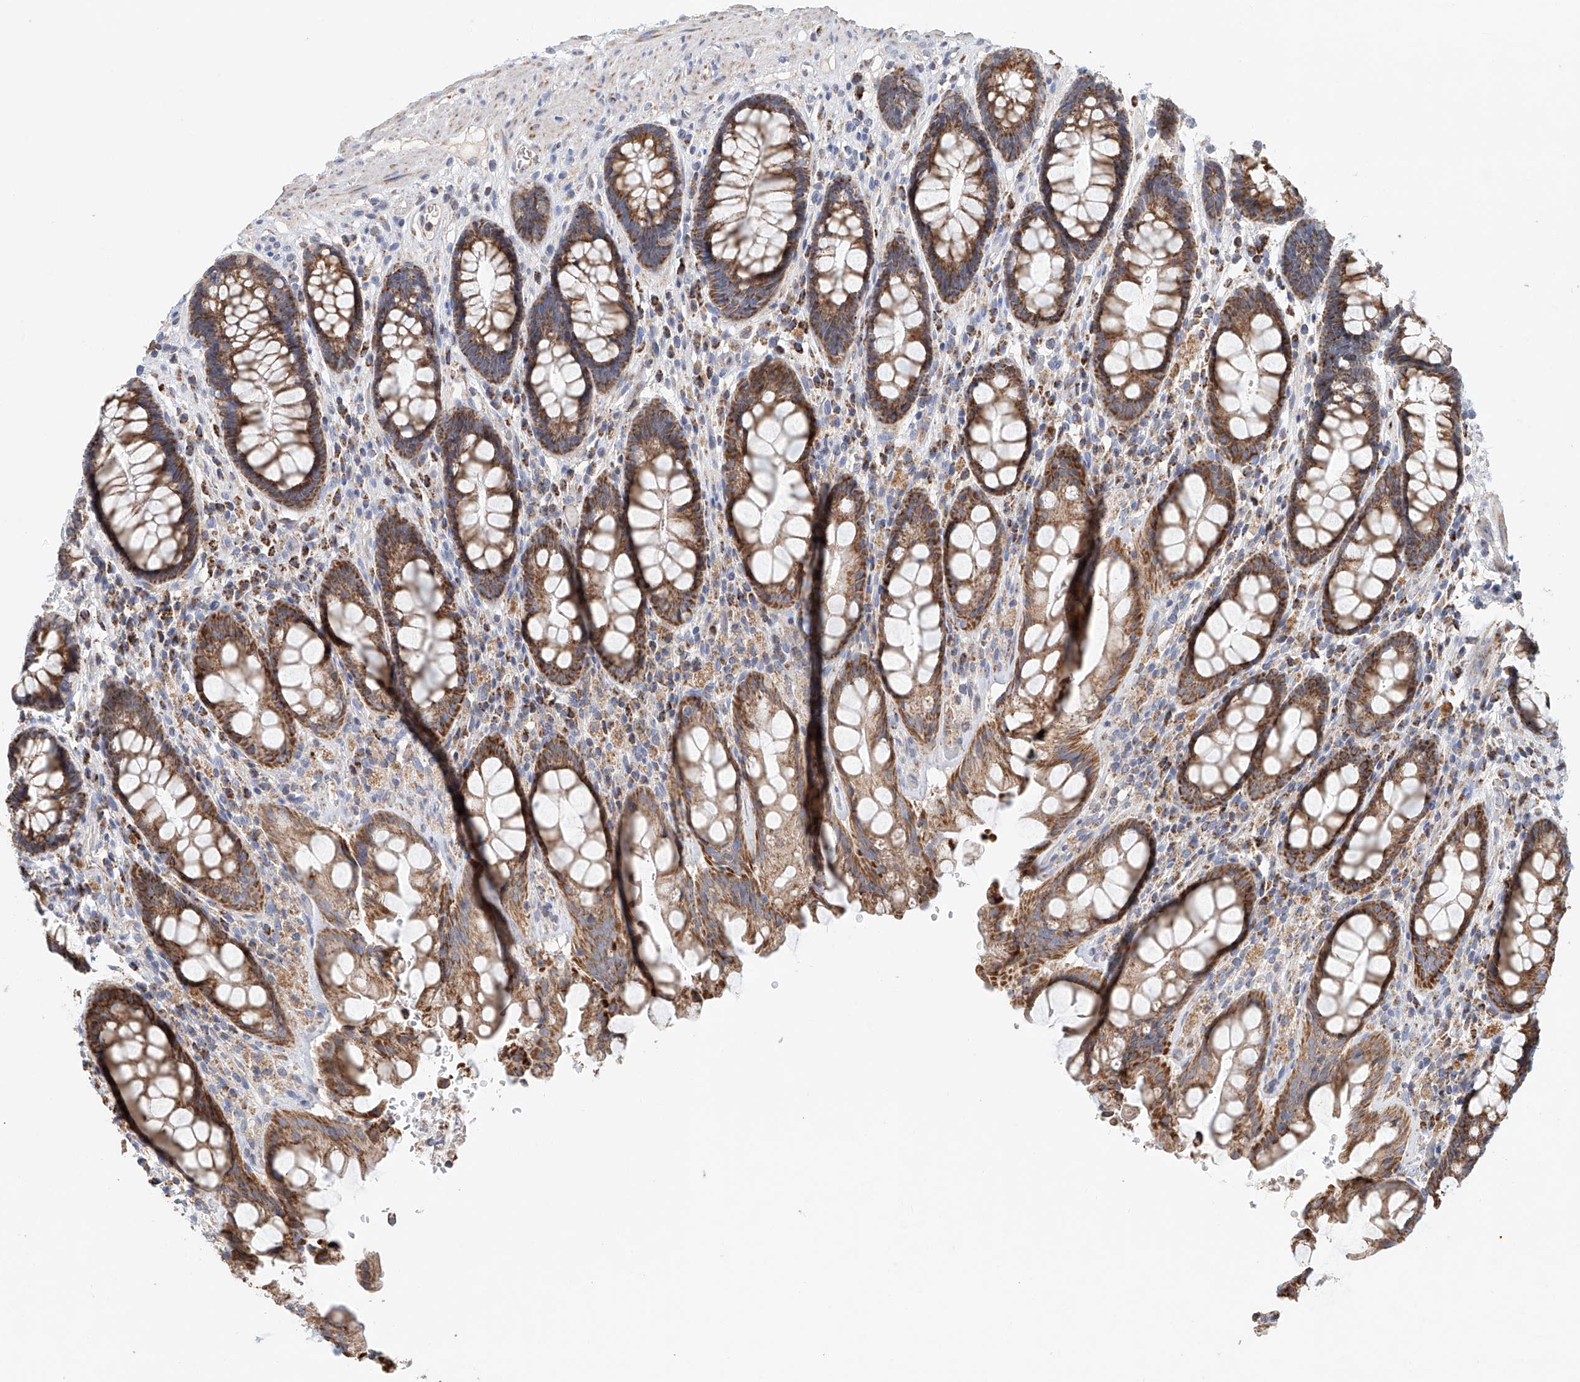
{"staining": {"intensity": "strong", "quantity": ">75%", "location": "cytoplasmic/membranous"}, "tissue": "rectum", "cell_type": "Glandular cells", "image_type": "normal", "snomed": [{"axis": "morphology", "description": "Normal tissue, NOS"}, {"axis": "topography", "description": "Rectum"}], "caption": "IHC micrograph of unremarkable human rectum stained for a protein (brown), which exhibits high levels of strong cytoplasmic/membranous positivity in about >75% of glandular cells.", "gene": "MCL1", "patient": {"sex": "male", "age": 64}}